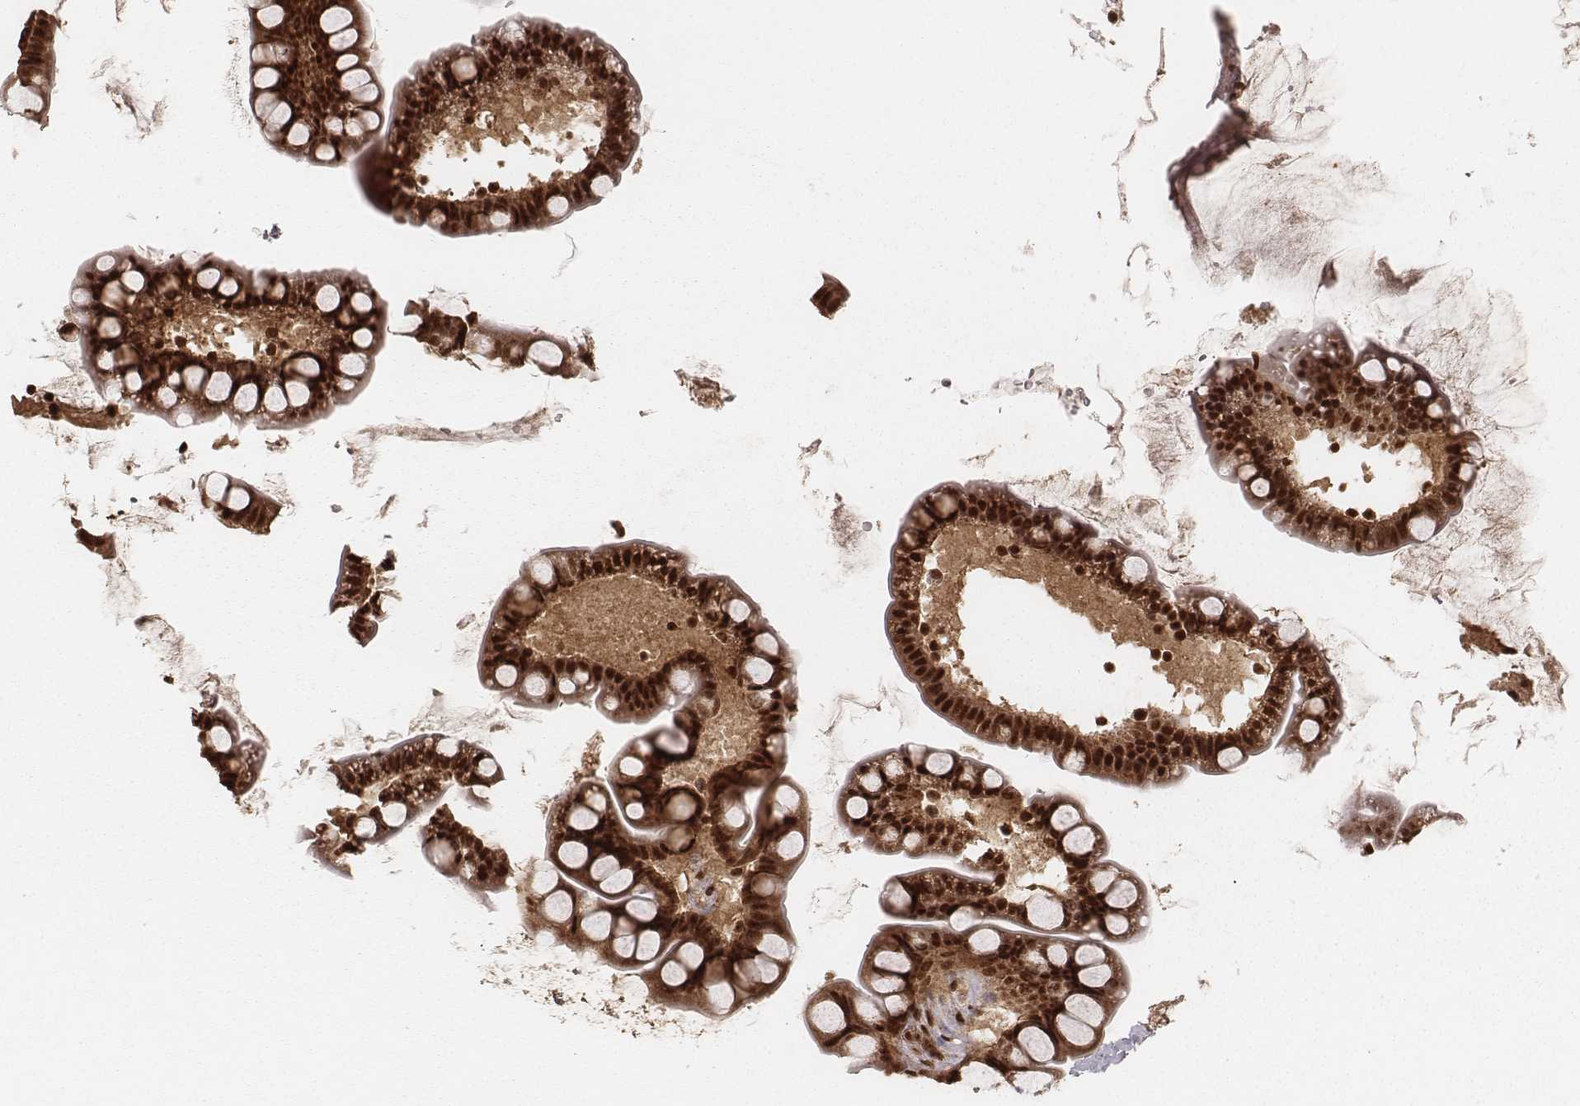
{"staining": {"intensity": "strong", "quantity": ">75%", "location": "cytoplasmic/membranous,nuclear"}, "tissue": "small intestine", "cell_type": "Glandular cells", "image_type": "normal", "snomed": [{"axis": "morphology", "description": "Normal tissue, NOS"}, {"axis": "topography", "description": "Small intestine"}], "caption": "Glandular cells display high levels of strong cytoplasmic/membranous,nuclear positivity in approximately >75% of cells in unremarkable human small intestine.", "gene": "NFX1", "patient": {"sex": "male", "age": 70}}